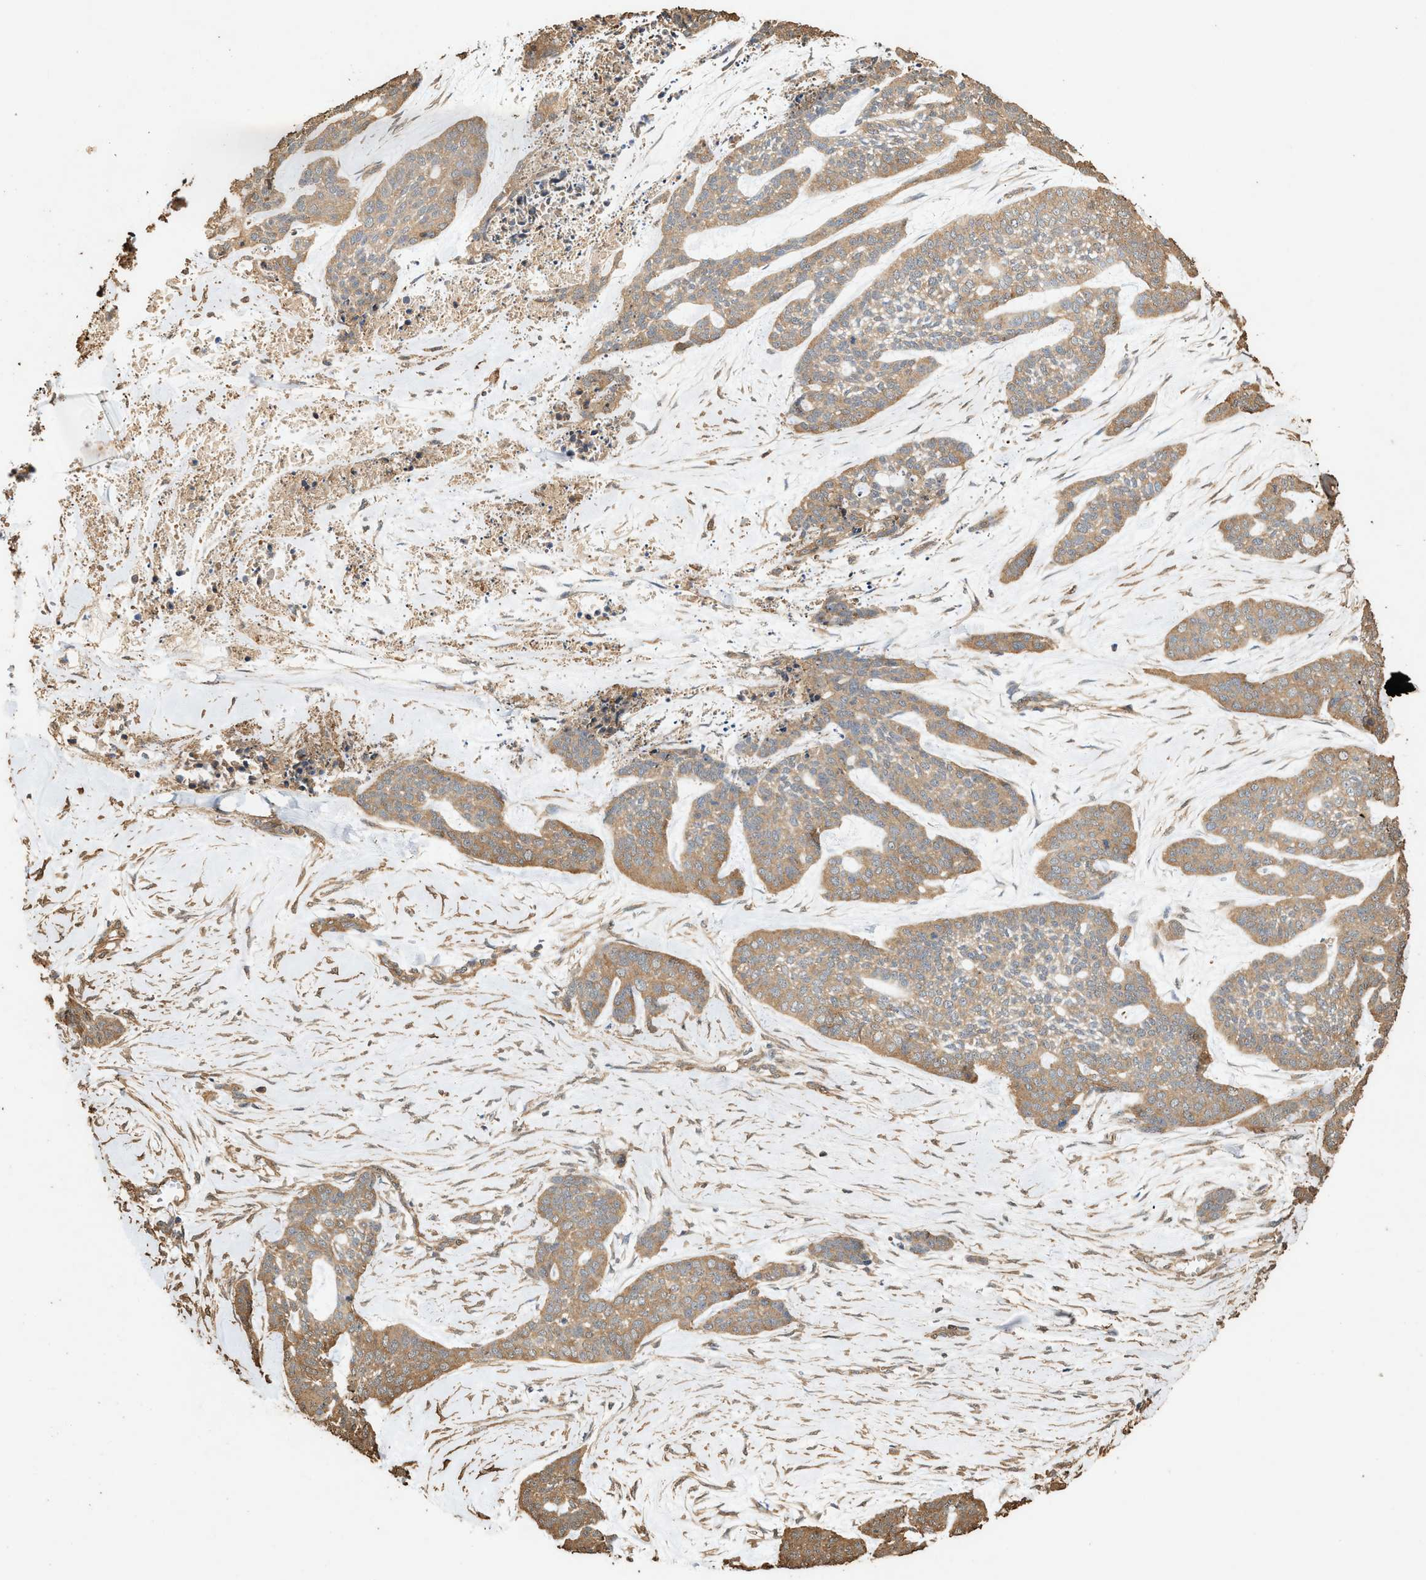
{"staining": {"intensity": "weak", "quantity": ">75%", "location": "cytoplasmic/membranous"}, "tissue": "skin cancer", "cell_type": "Tumor cells", "image_type": "cancer", "snomed": [{"axis": "morphology", "description": "Basal cell carcinoma"}, {"axis": "topography", "description": "Skin"}], "caption": "IHC of basal cell carcinoma (skin) demonstrates low levels of weak cytoplasmic/membranous positivity in approximately >75% of tumor cells.", "gene": "DCAF7", "patient": {"sex": "female", "age": 64}}